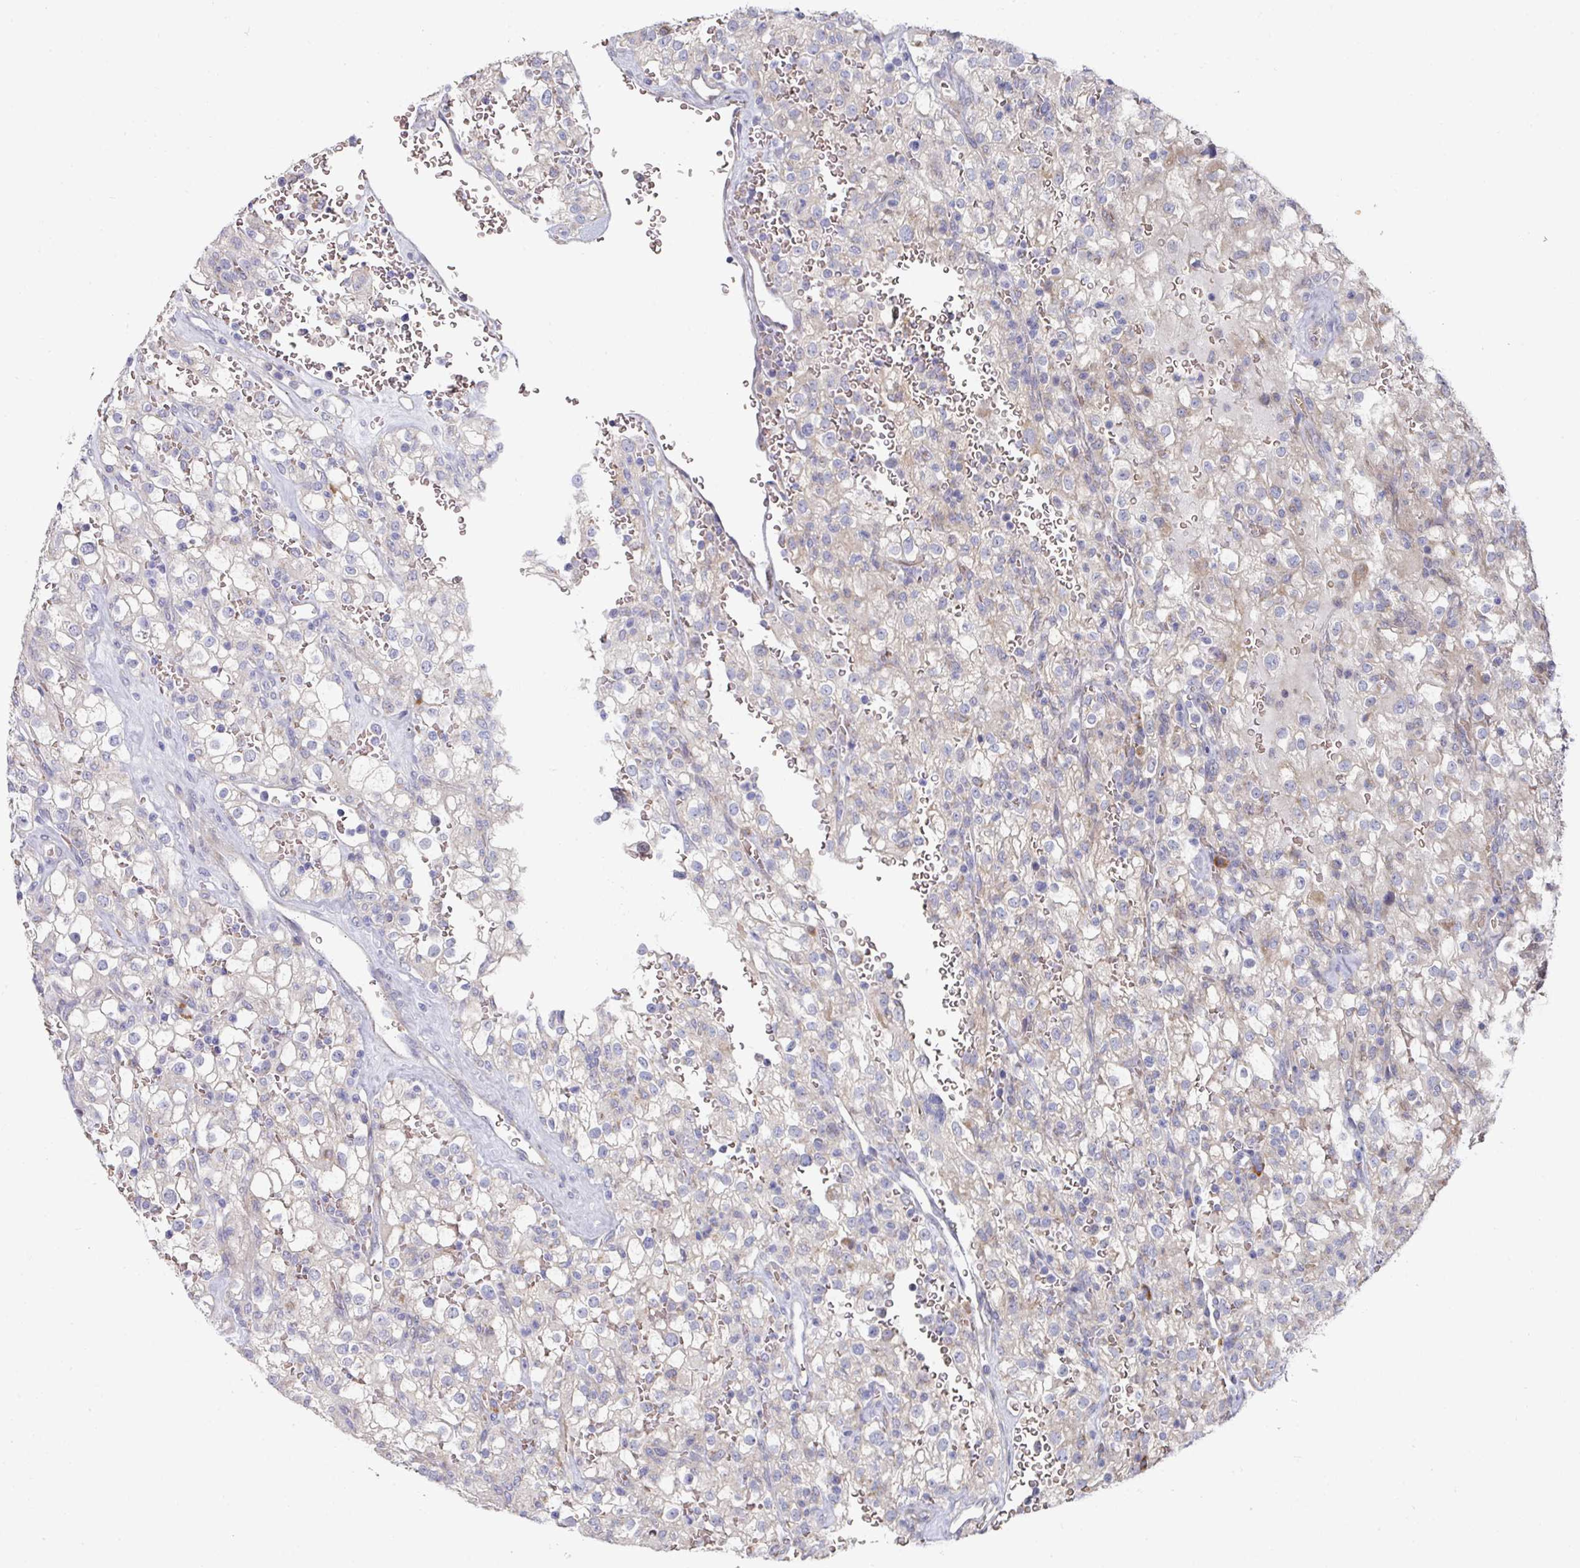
{"staining": {"intensity": "negative", "quantity": "none", "location": "none"}, "tissue": "renal cancer", "cell_type": "Tumor cells", "image_type": "cancer", "snomed": [{"axis": "morphology", "description": "Adenocarcinoma, NOS"}, {"axis": "topography", "description": "Kidney"}], "caption": "High power microscopy histopathology image of an immunohistochemistry image of adenocarcinoma (renal), revealing no significant positivity in tumor cells.", "gene": "PYROXD2", "patient": {"sex": "female", "age": 74}}